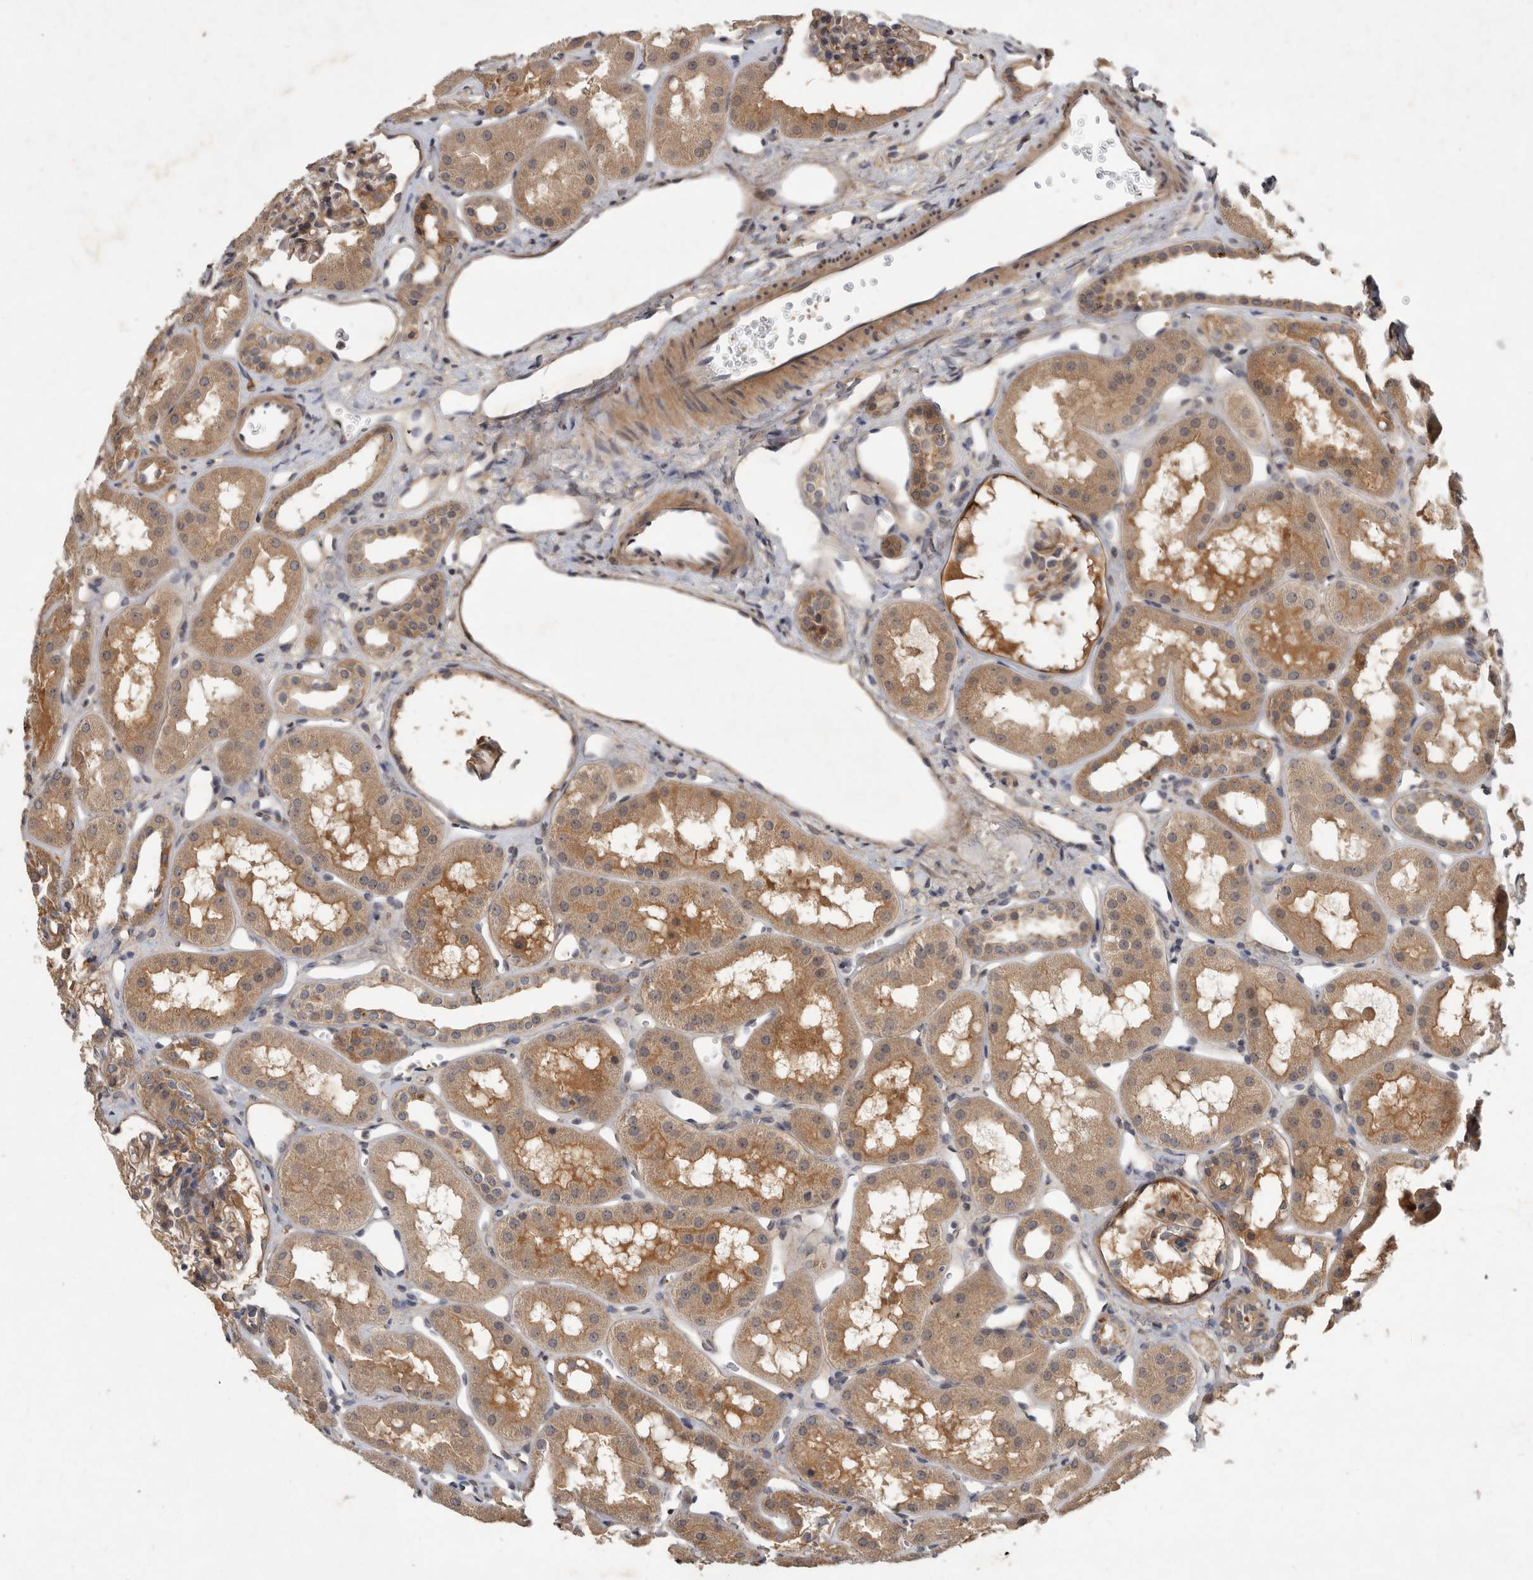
{"staining": {"intensity": "moderate", "quantity": ">75%", "location": "cytoplasmic/membranous"}, "tissue": "kidney", "cell_type": "Cells in glomeruli", "image_type": "normal", "snomed": [{"axis": "morphology", "description": "Normal tissue, NOS"}, {"axis": "topography", "description": "Kidney"}], "caption": "IHC micrograph of unremarkable kidney: human kidney stained using immunohistochemistry (IHC) demonstrates medium levels of moderate protein expression localized specifically in the cytoplasmic/membranous of cells in glomeruli, appearing as a cytoplasmic/membranous brown color.", "gene": "DNAJC28", "patient": {"sex": "male", "age": 16}}